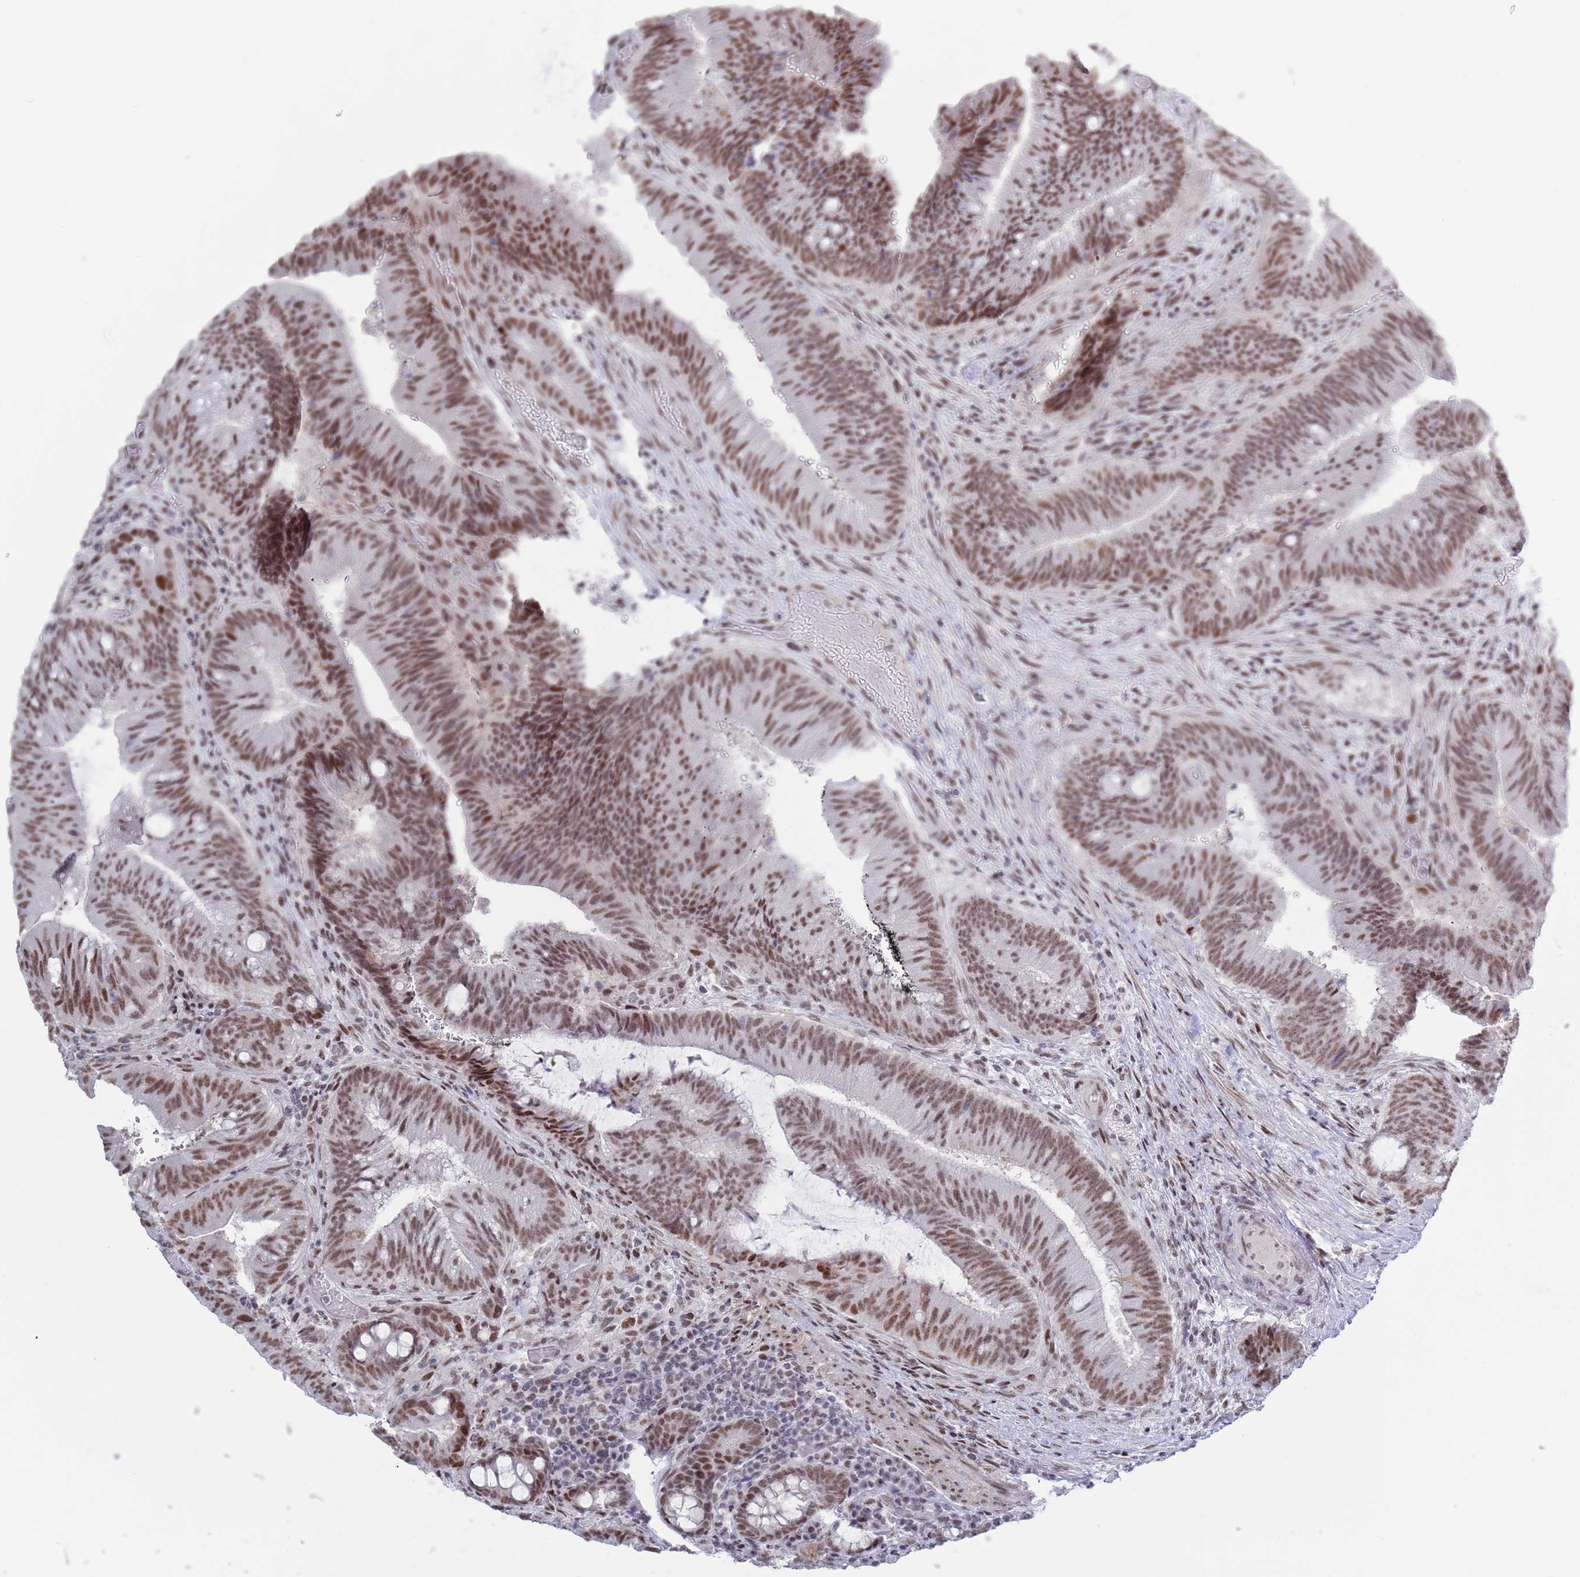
{"staining": {"intensity": "moderate", "quantity": ">75%", "location": "nuclear"}, "tissue": "colorectal cancer", "cell_type": "Tumor cells", "image_type": "cancer", "snomed": [{"axis": "morphology", "description": "Adenocarcinoma, NOS"}, {"axis": "topography", "description": "Colon"}], "caption": "Immunohistochemistry (DAB (3,3'-diaminobenzidine)) staining of human colorectal cancer shows moderate nuclear protein positivity in approximately >75% of tumor cells.", "gene": "ZNF382", "patient": {"sex": "female", "age": 43}}